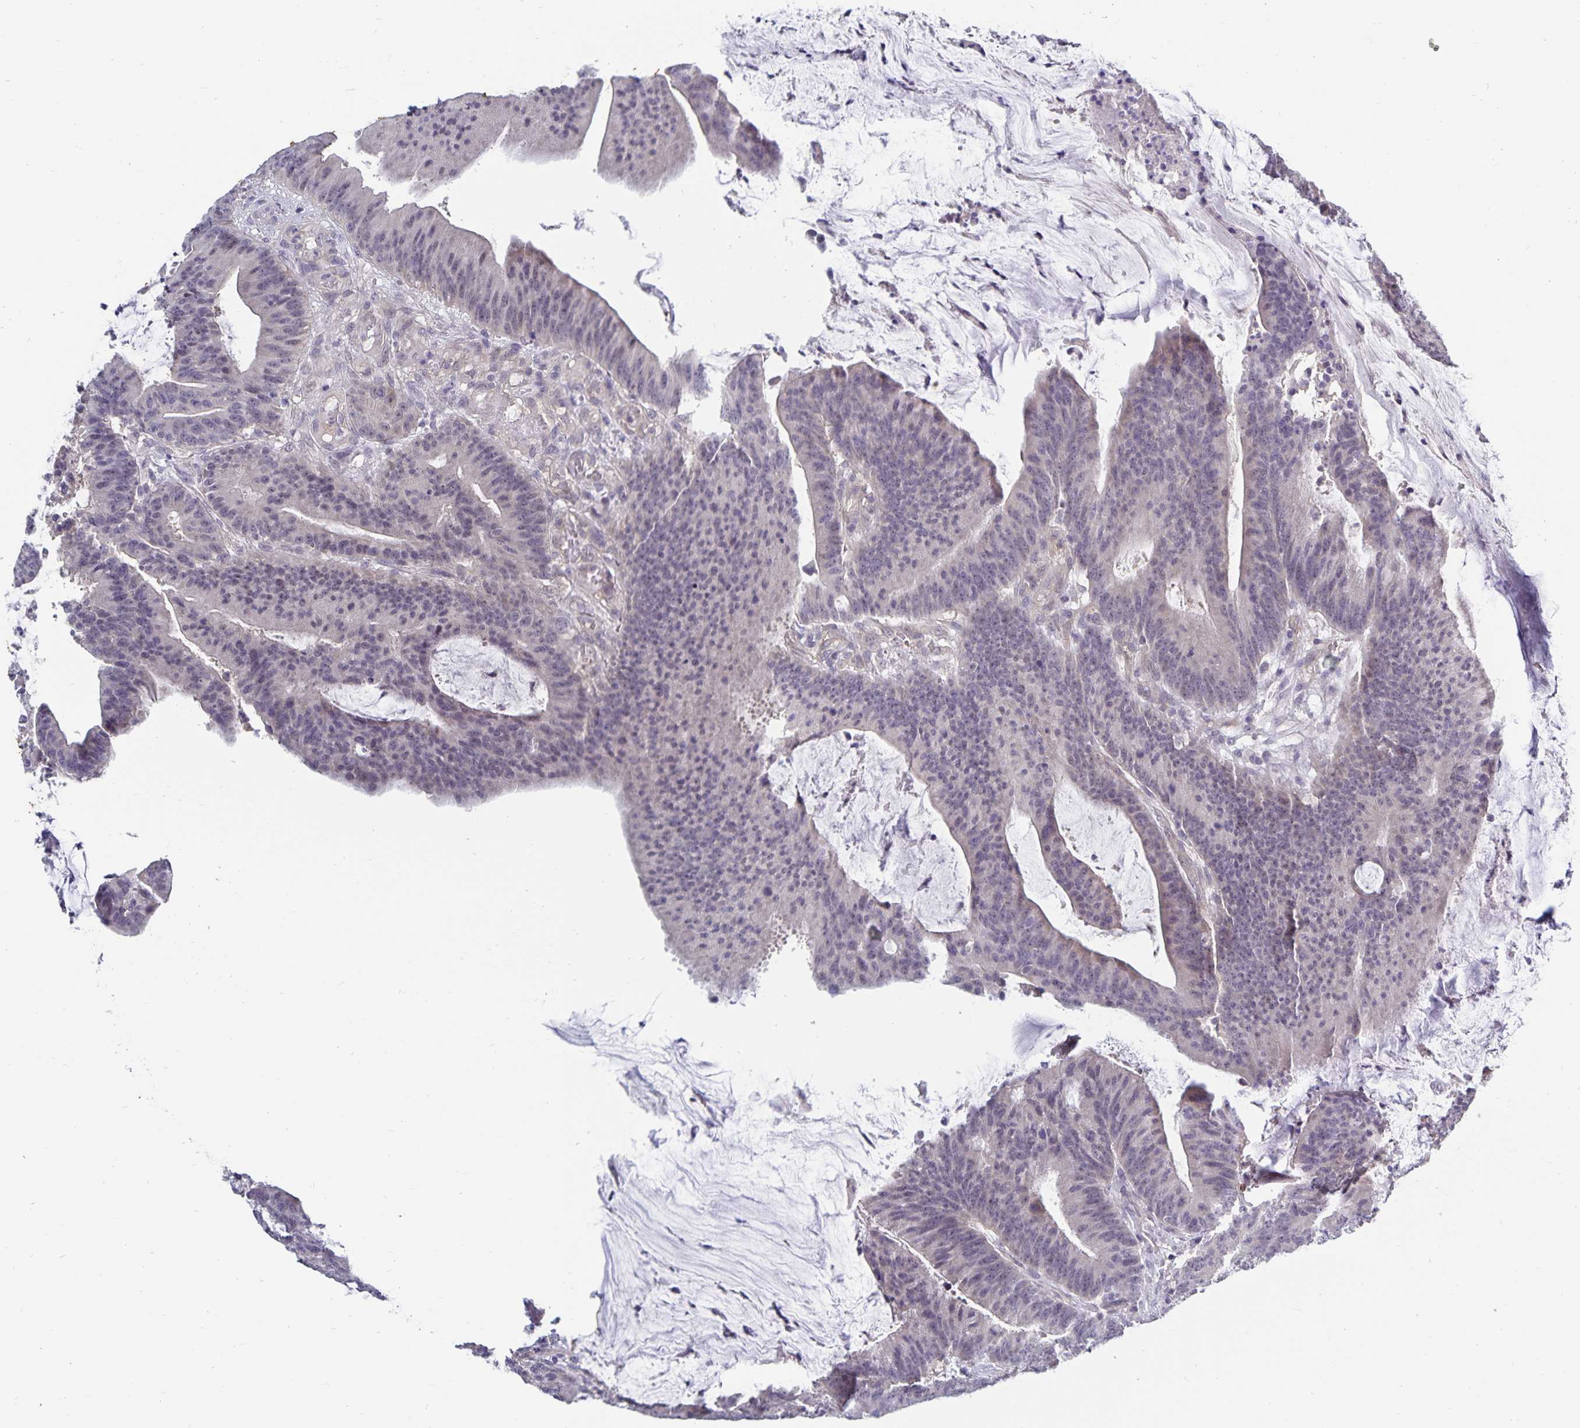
{"staining": {"intensity": "negative", "quantity": "none", "location": "none"}, "tissue": "colorectal cancer", "cell_type": "Tumor cells", "image_type": "cancer", "snomed": [{"axis": "morphology", "description": "Adenocarcinoma, NOS"}, {"axis": "topography", "description": "Colon"}], "caption": "Immunohistochemistry (IHC) image of human colorectal adenocarcinoma stained for a protein (brown), which exhibits no expression in tumor cells.", "gene": "CDKN2B", "patient": {"sex": "female", "age": 78}}